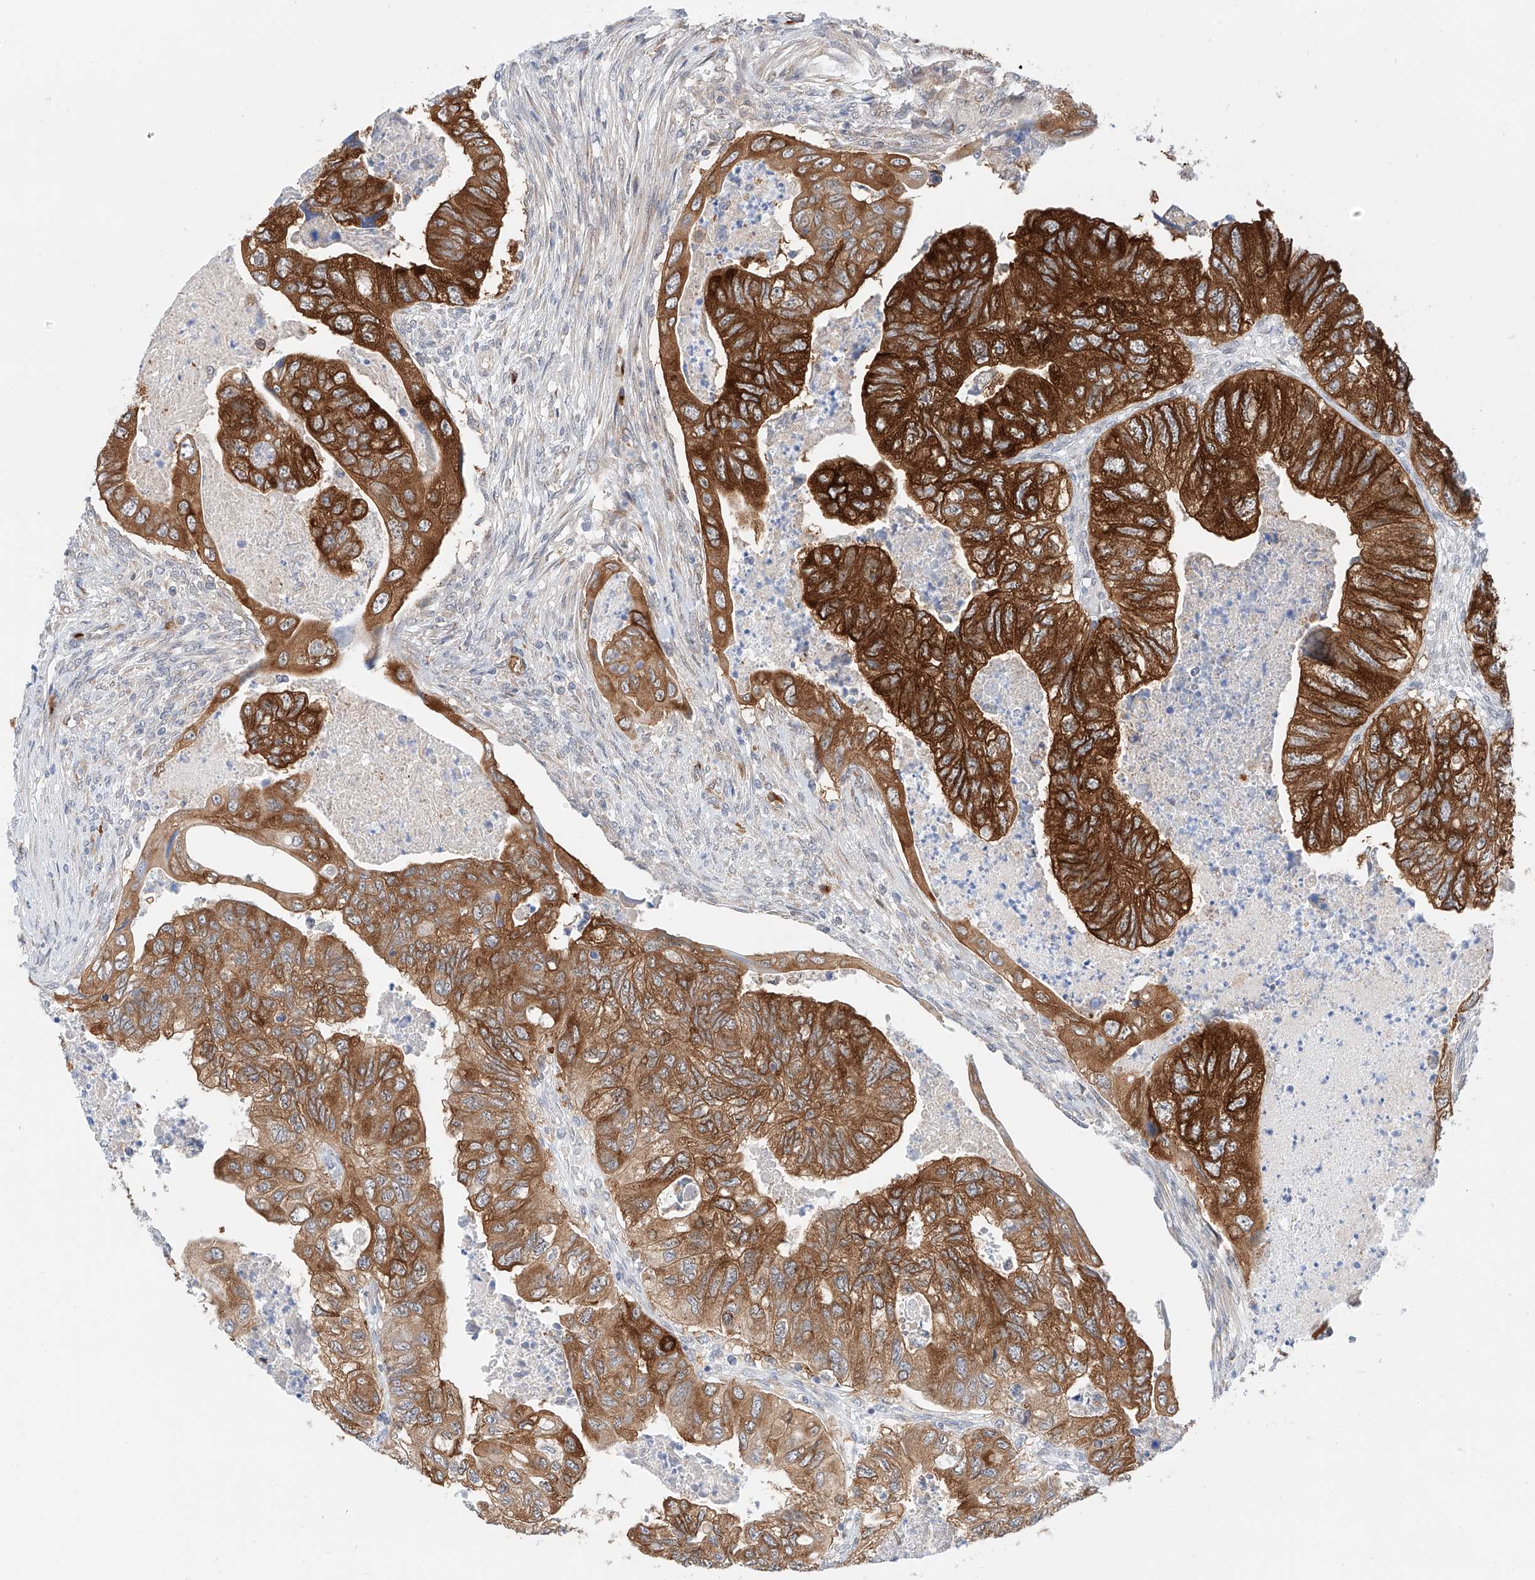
{"staining": {"intensity": "strong", "quantity": ">75%", "location": "cytoplasmic/membranous"}, "tissue": "colorectal cancer", "cell_type": "Tumor cells", "image_type": "cancer", "snomed": [{"axis": "morphology", "description": "Adenocarcinoma, NOS"}, {"axis": "topography", "description": "Rectum"}], "caption": "Tumor cells reveal strong cytoplasmic/membranous staining in approximately >75% of cells in adenocarcinoma (colorectal).", "gene": "CARMIL1", "patient": {"sex": "male", "age": 63}}